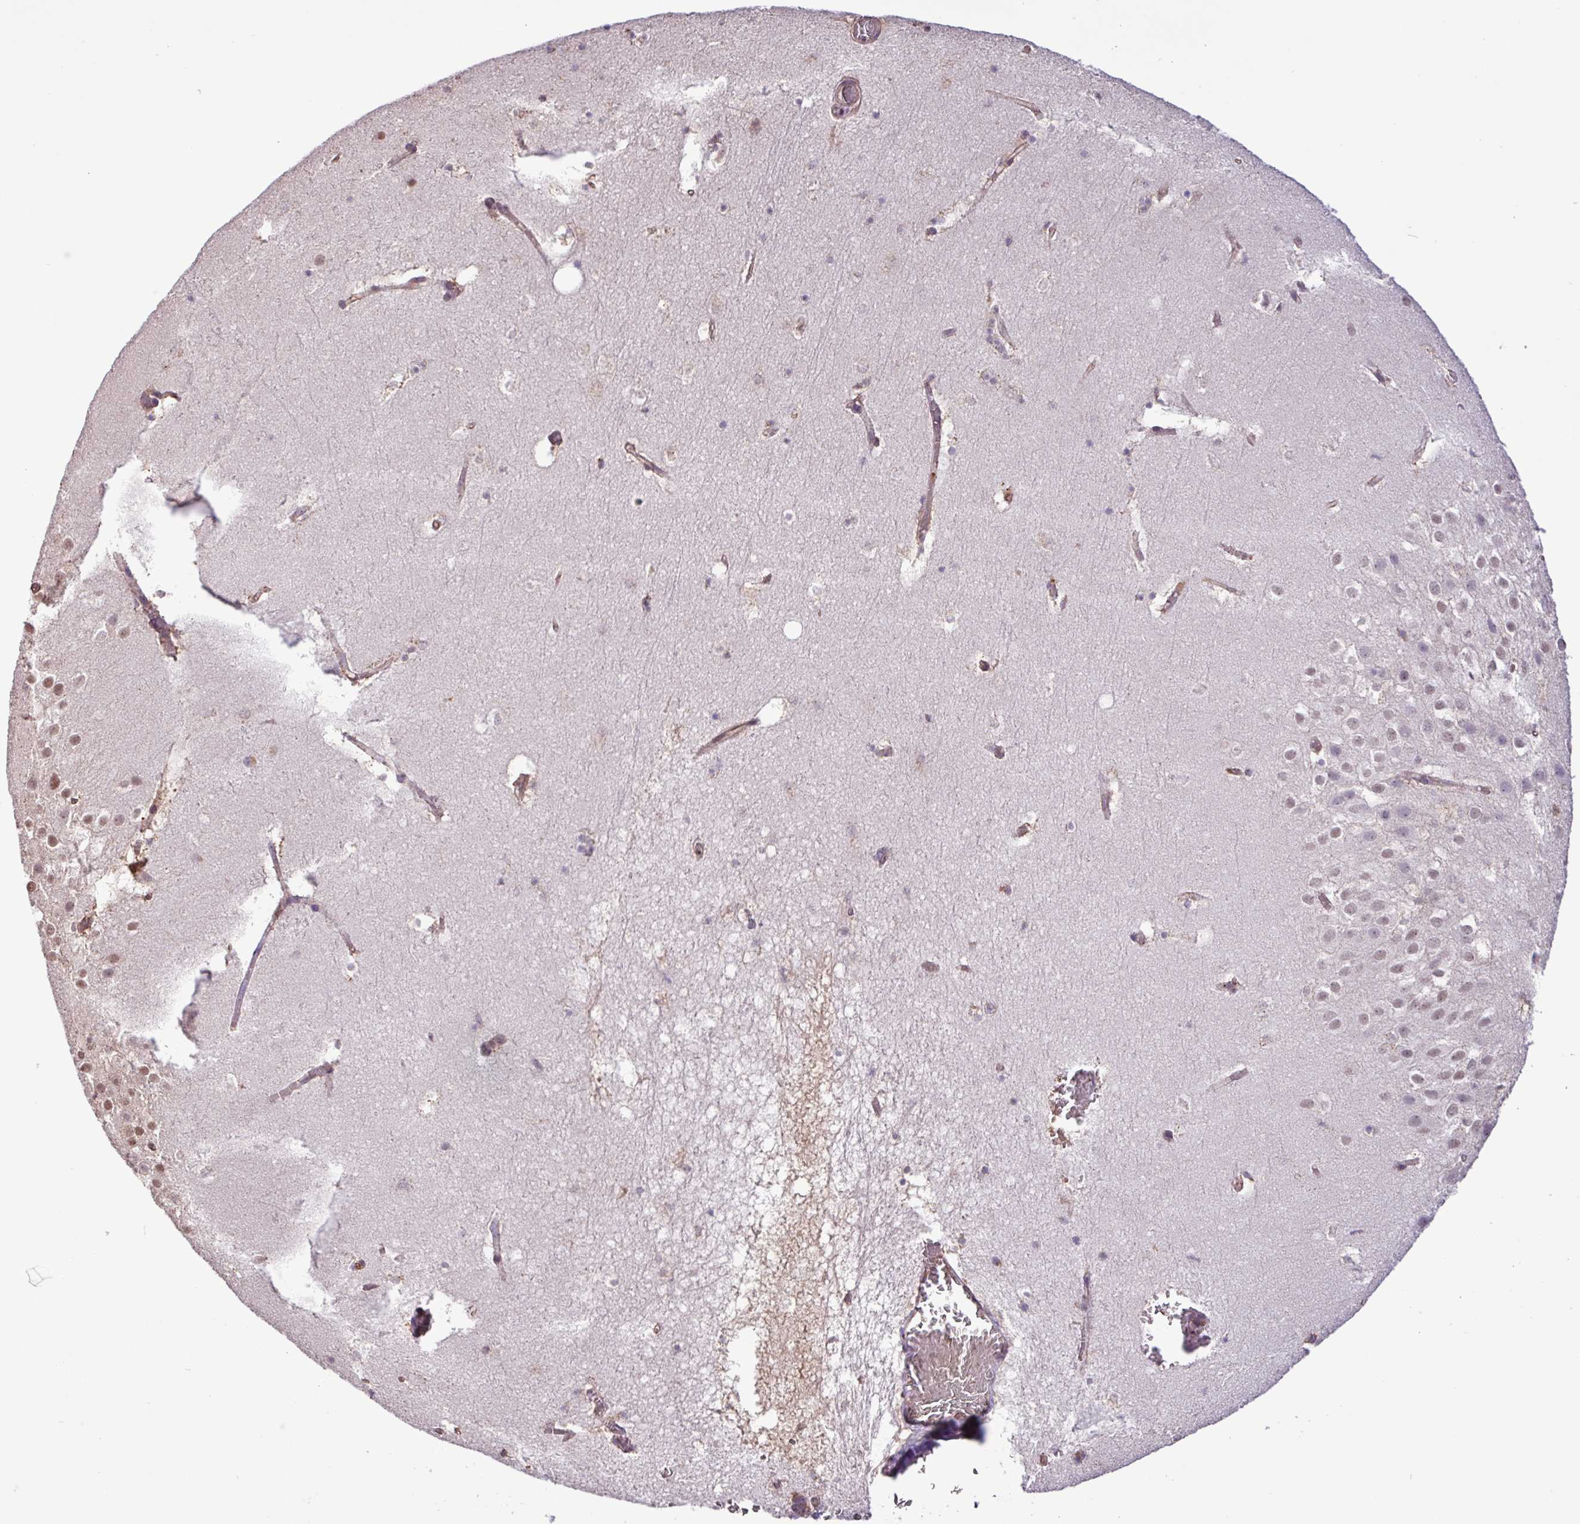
{"staining": {"intensity": "negative", "quantity": "none", "location": "none"}, "tissue": "hippocampus", "cell_type": "Glial cells", "image_type": "normal", "snomed": [{"axis": "morphology", "description": "Normal tissue, NOS"}, {"axis": "topography", "description": "Hippocampus"}], "caption": "DAB immunohistochemical staining of normal human hippocampus displays no significant positivity in glial cells. The staining was performed using DAB to visualize the protein expression in brown, while the nuclei were stained in blue with hematoxylin (Magnification: 20x).", "gene": "CHST11", "patient": {"sex": "female", "age": 52}}